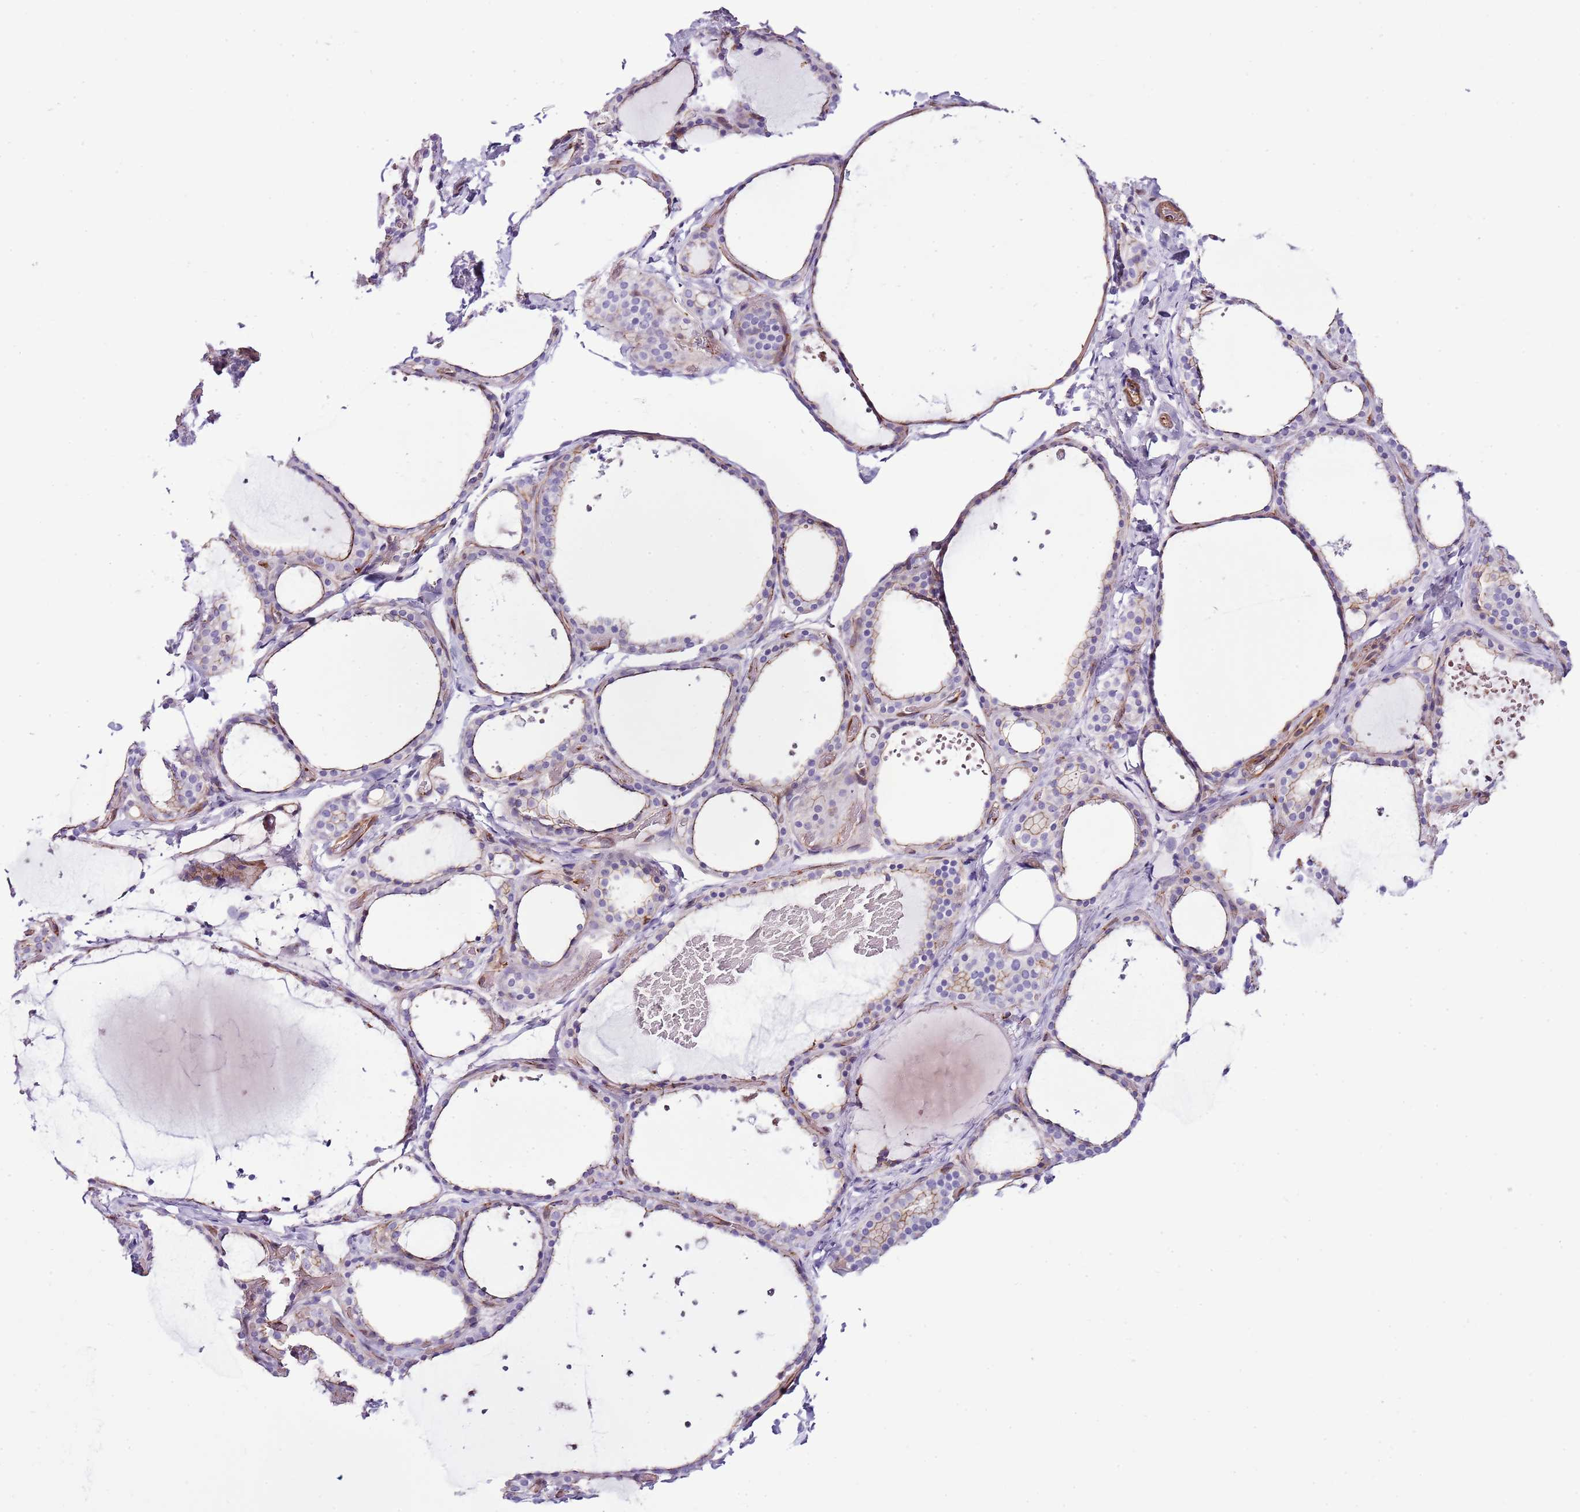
{"staining": {"intensity": "weak", "quantity": "<25%", "location": "cytoplasmic/membranous"}, "tissue": "thyroid gland", "cell_type": "Glandular cells", "image_type": "normal", "snomed": [{"axis": "morphology", "description": "Normal tissue, NOS"}, {"axis": "topography", "description": "Thyroid gland"}], "caption": "DAB immunohistochemical staining of normal thyroid gland displays no significant expression in glandular cells. (DAB immunohistochemistry (IHC), high magnification).", "gene": "GFRAL", "patient": {"sex": "female", "age": 44}}